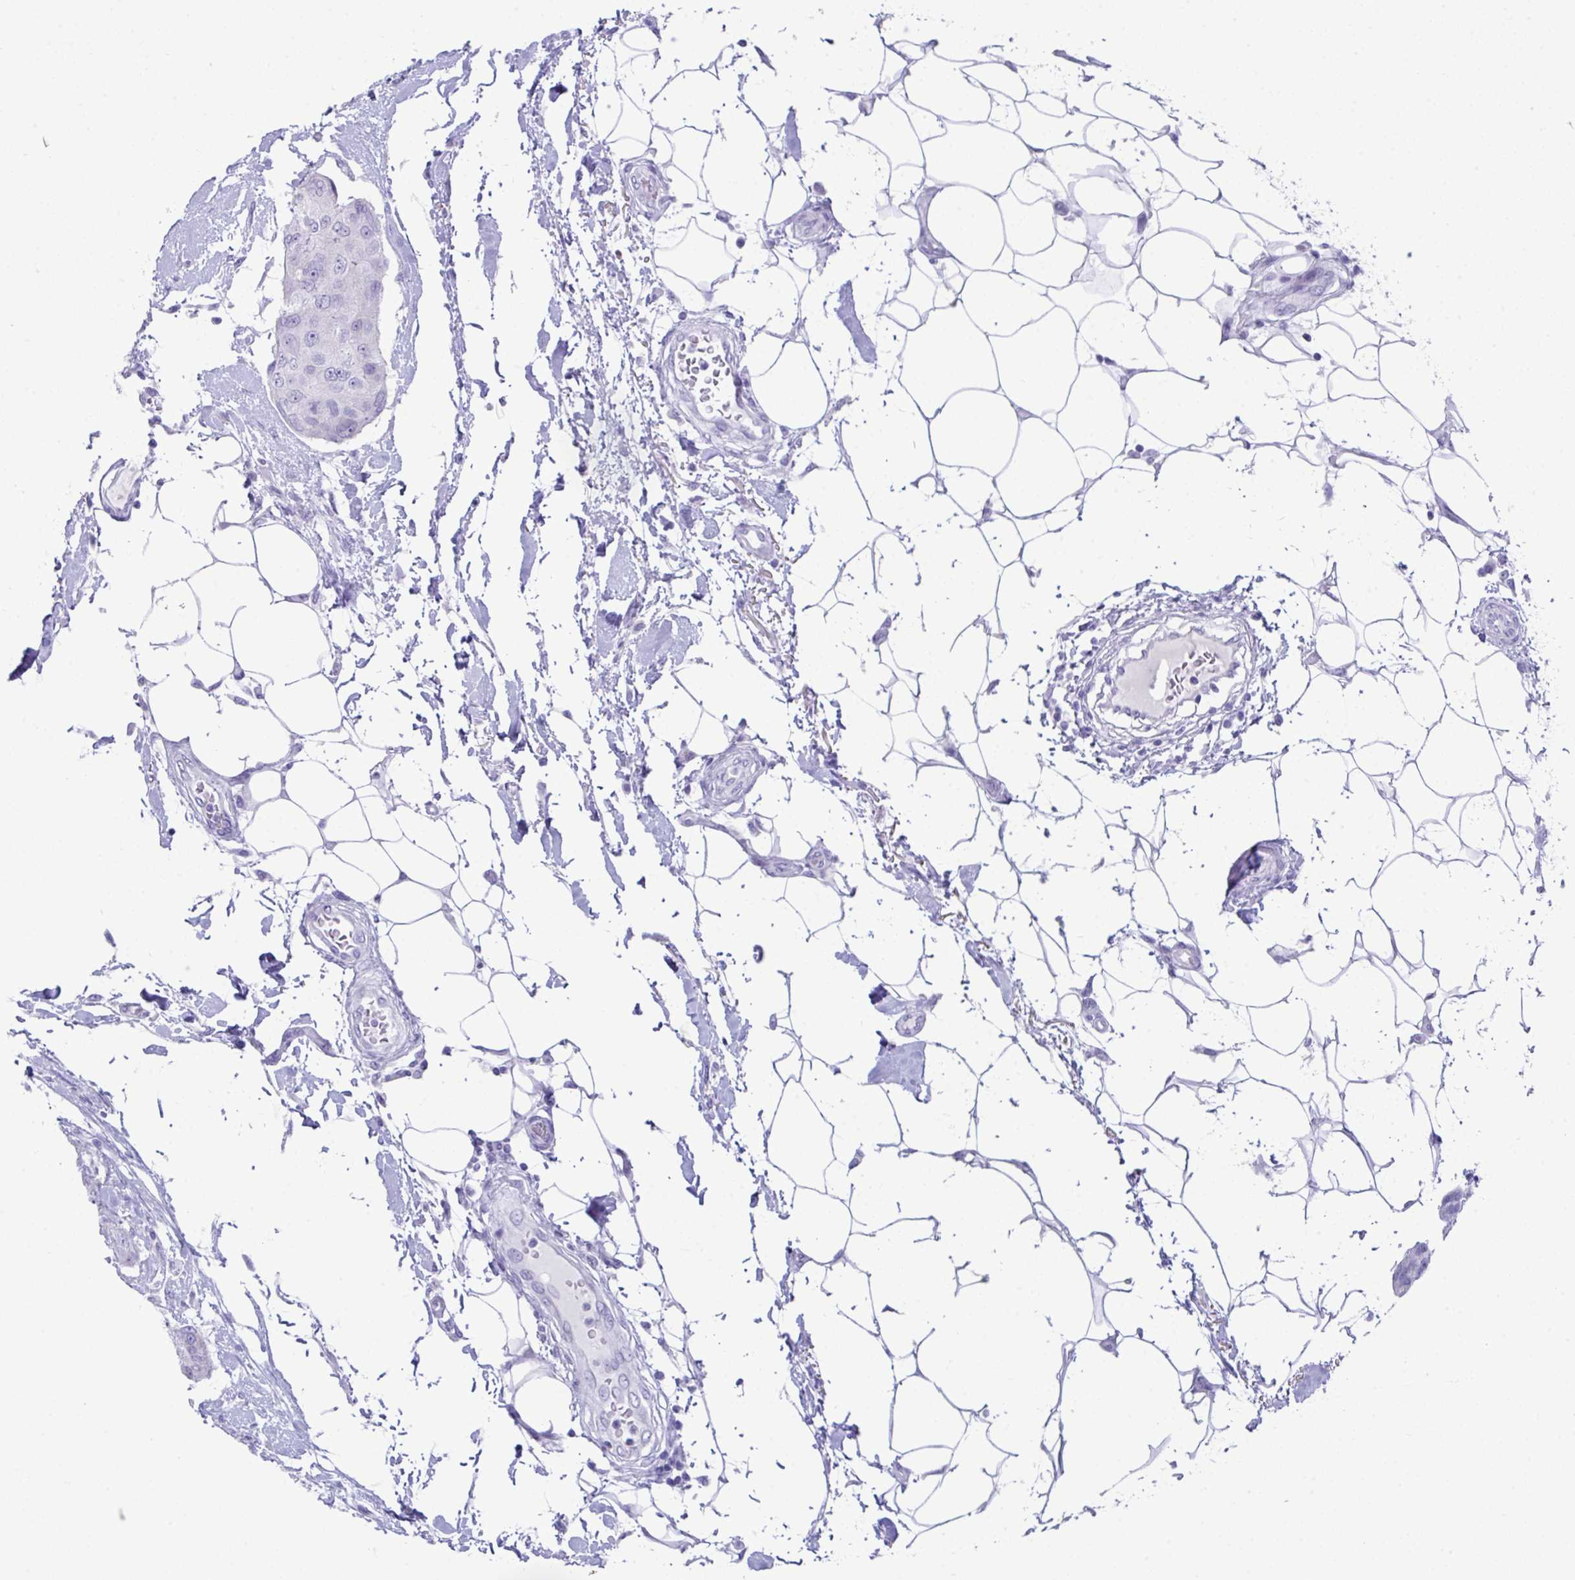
{"staining": {"intensity": "negative", "quantity": "none", "location": "none"}, "tissue": "breast cancer", "cell_type": "Tumor cells", "image_type": "cancer", "snomed": [{"axis": "morphology", "description": "Duct carcinoma"}, {"axis": "topography", "description": "Breast"}, {"axis": "topography", "description": "Lymph node"}], "caption": "Immunohistochemical staining of human breast cancer (invasive ductal carcinoma) displays no significant staining in tumor cells.", "gene": "PSCA", "patient": {"sex": "female", "age": 80}}